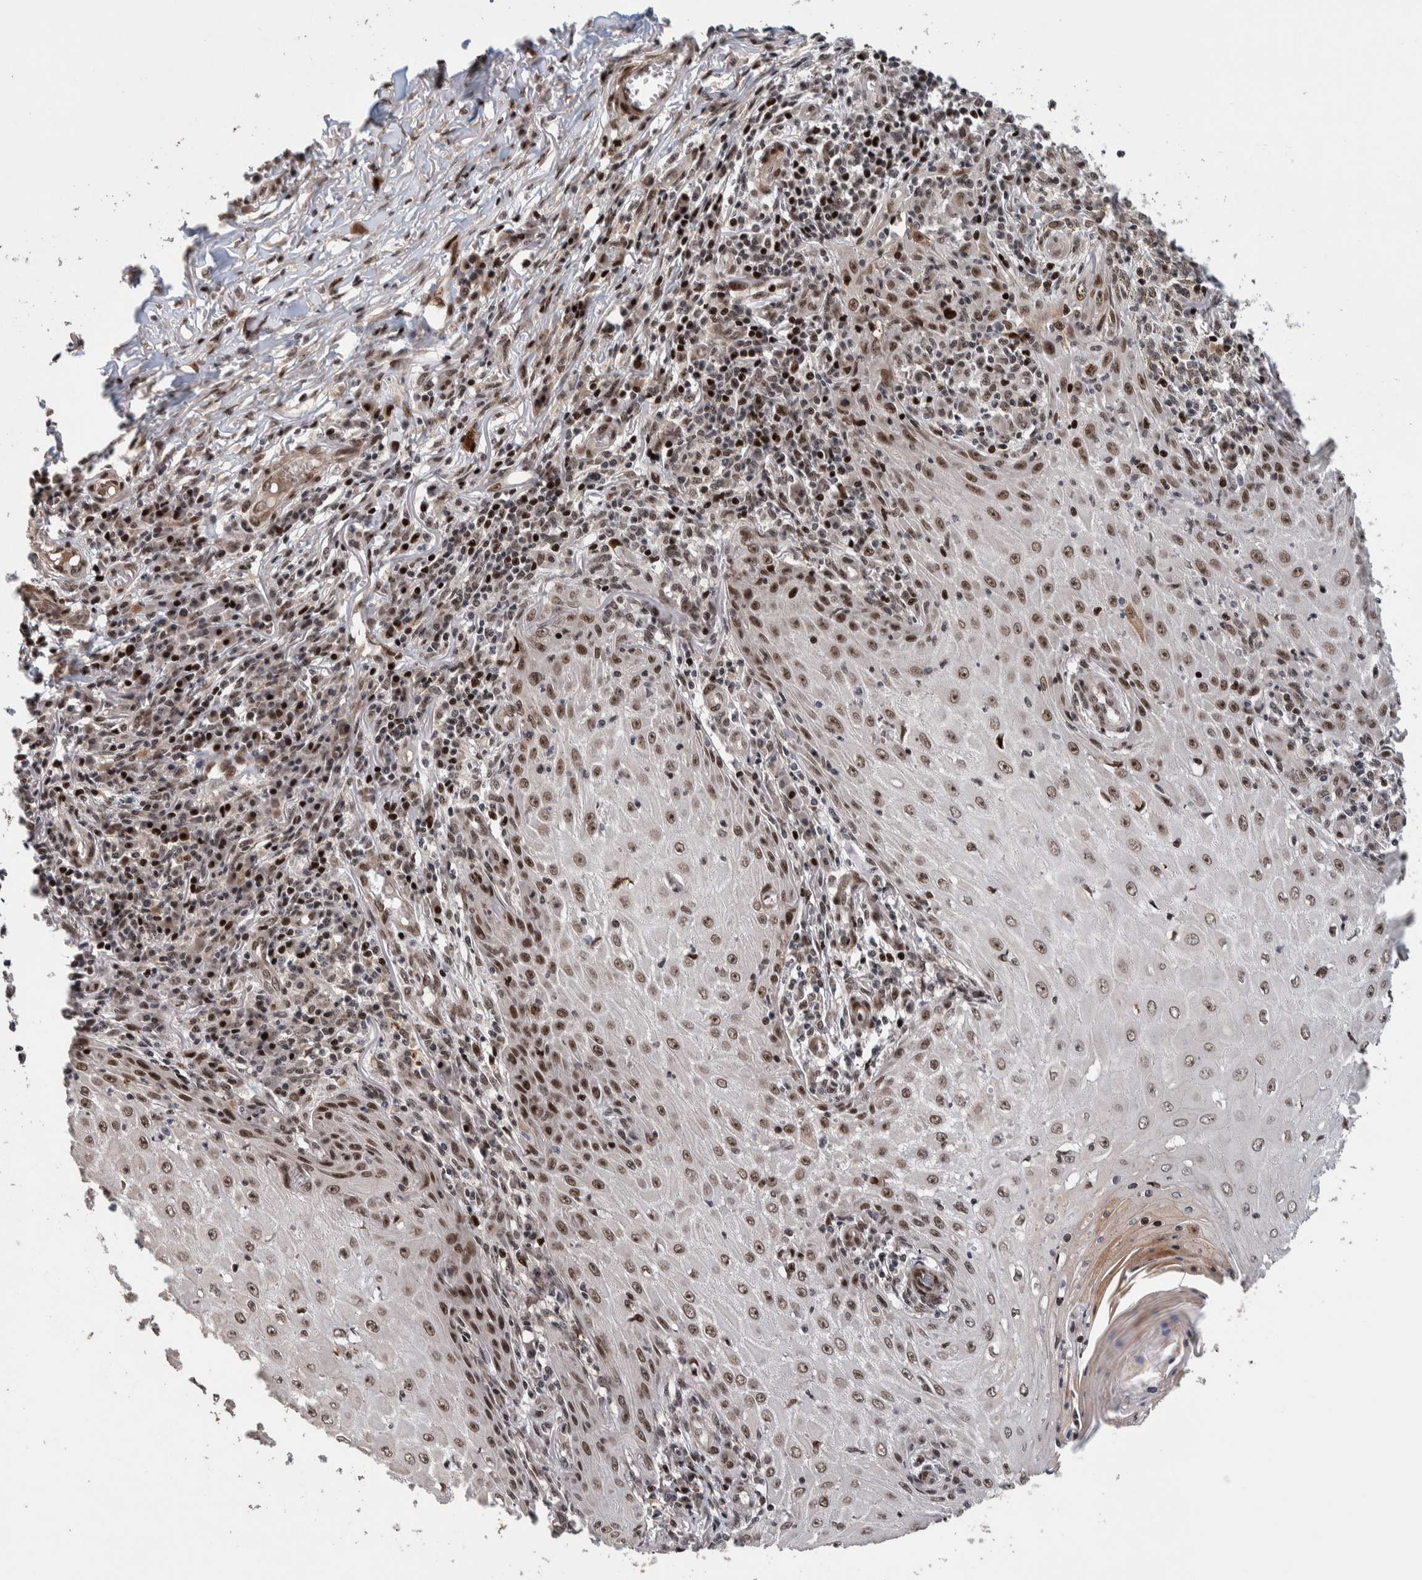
{"staining": {"intensity": "moderate", "quantity": ">75%", "location": "nuclear"}, "tissue": "skin cancer", "cell_type": "Tumor cells", "image_type": "cancer", "snomed": [{"axis": "morphology", "description": "Squamous cell carcinoma, NOS"}, {"axis": "topography", "description": "Skin"}], "caption": "Protein expression by immunohistochemistry reveals moderate nuclear expression in approximately >75% of tumor cells in skin cancer. Using DAB (brown) and hematoxylin (blue) stains, captured at high magnification using brightfield microscopy.", "gene": "CHD4", "patient": {"sex": "female", "age": 73}}